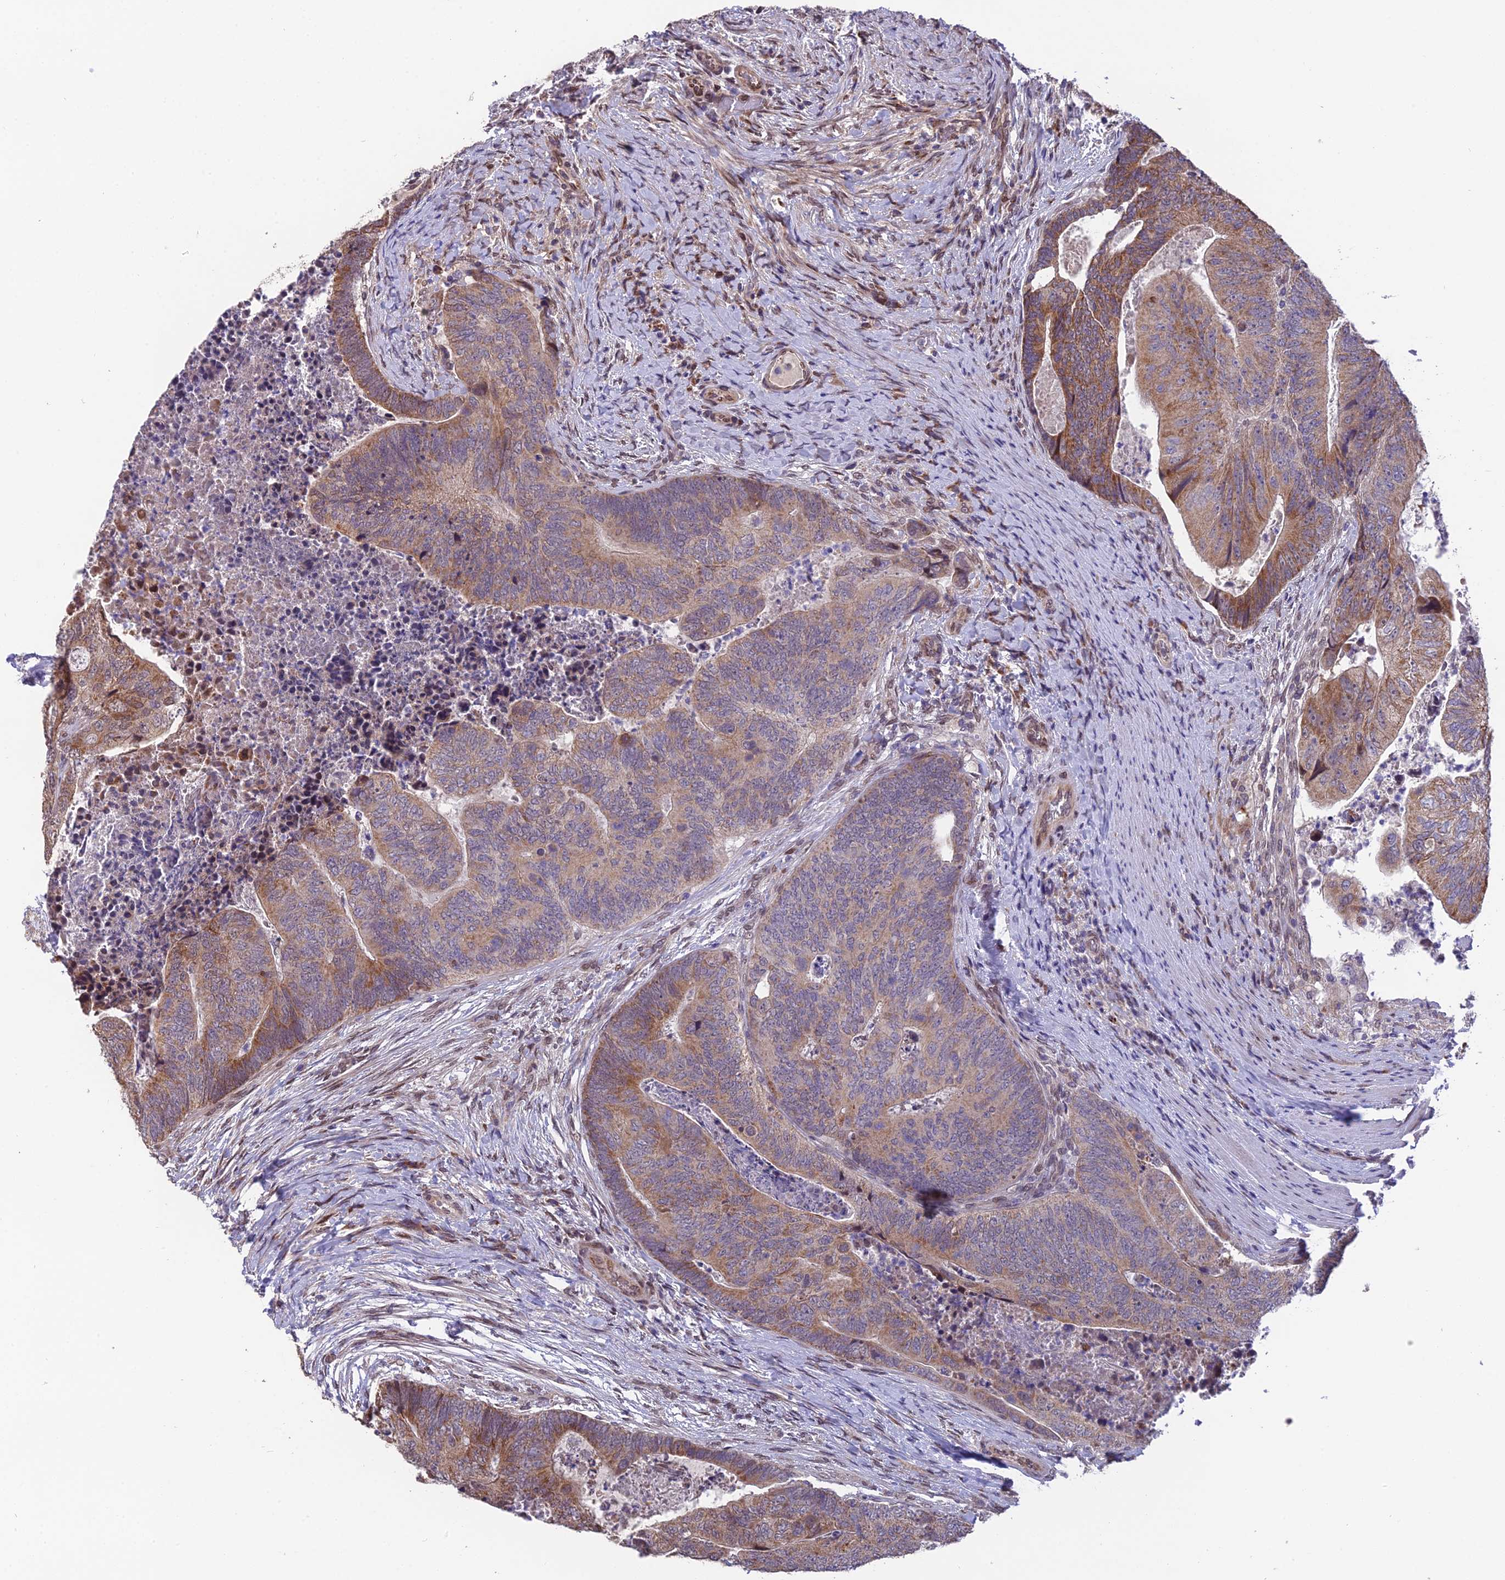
{"staining": {"intensity": "moderate", "quantity": "25%-75%", "location": "cytoplasmic/membranous"}, "tissue": "colorectal cancer", "cell_type": "Tumor cells", "image_type": "cancer", "snomed": [{"axis": "morphology", "description": "Adenocarcinoma, NOS"}, {"axis": "topography", "description": "Colon"}], "caption": "This is an image of immunohistochemistry staining of adenocarcinoma (colorectal), which shows moderate positivity in the cytoplasmic/membranous of tumor cells.", "gene": "CYP2R1", "patient": {"sex": "female", "age": 67}}